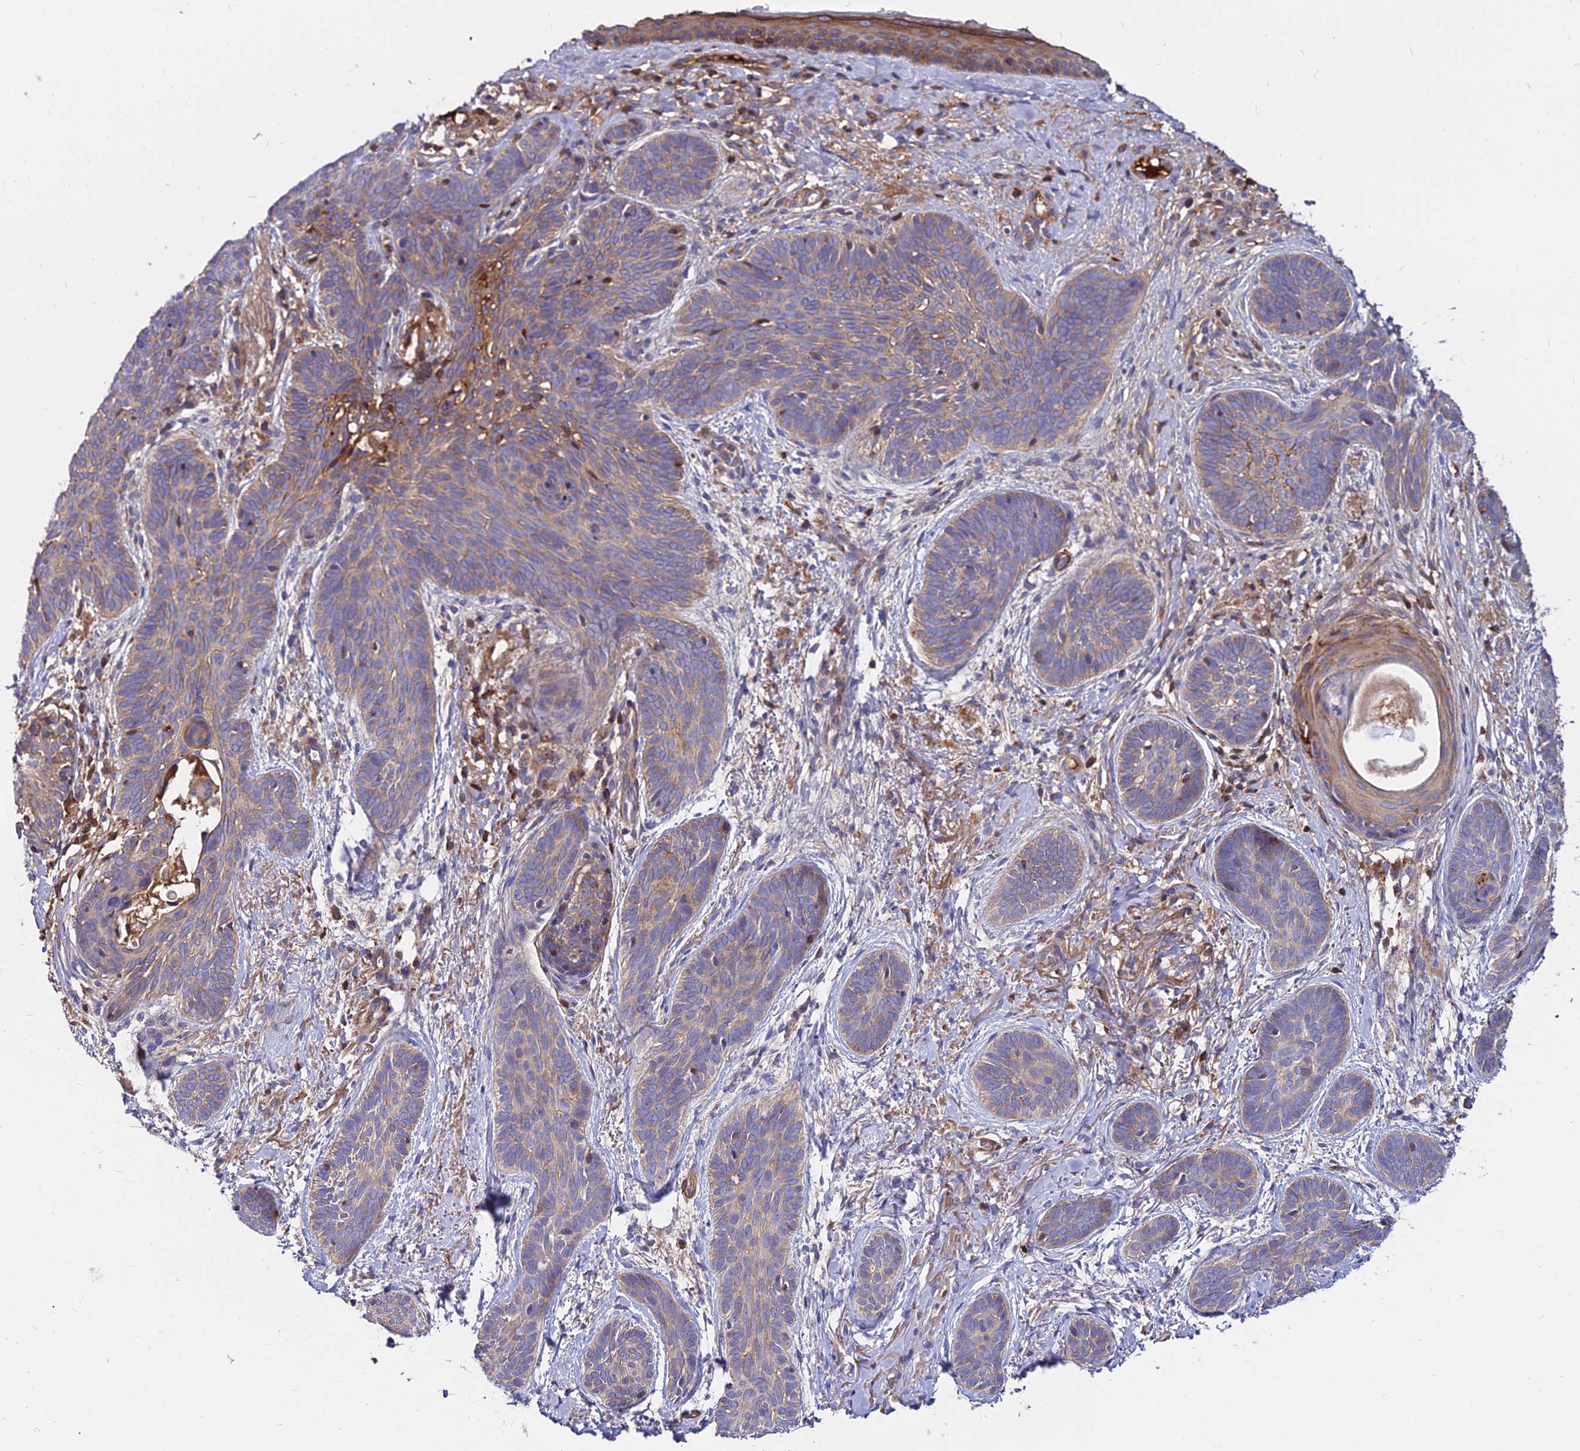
{"staining": {"intensity": "moderate", "quantity": "<25%", "location": "cytoplasmic/membranous"}, "tissue": "skin cancer", "cell_type": "Tumor cells", "image_type": "cancer", "snomed": [{"axis": "morphology", "description": "Basal cell carcinoma"}, {"axis": "topography", "description": "Skin"}], "caption": "IHC staining of skin cancer (basal cell carcinoma), which shows low levels of moderate cytoplasmic/membranous staining in about <25% of tumor cells indicating moderate cytoplasmic/membranous protein positivity. The staining was performed using DAB (3,3'-diaminobenzidine) (brown) for protein detection and nuclei were counterstained in hematoxylin (blue).", "gene": "PYM1", "patient": {"sex": "female", "age": 81}}